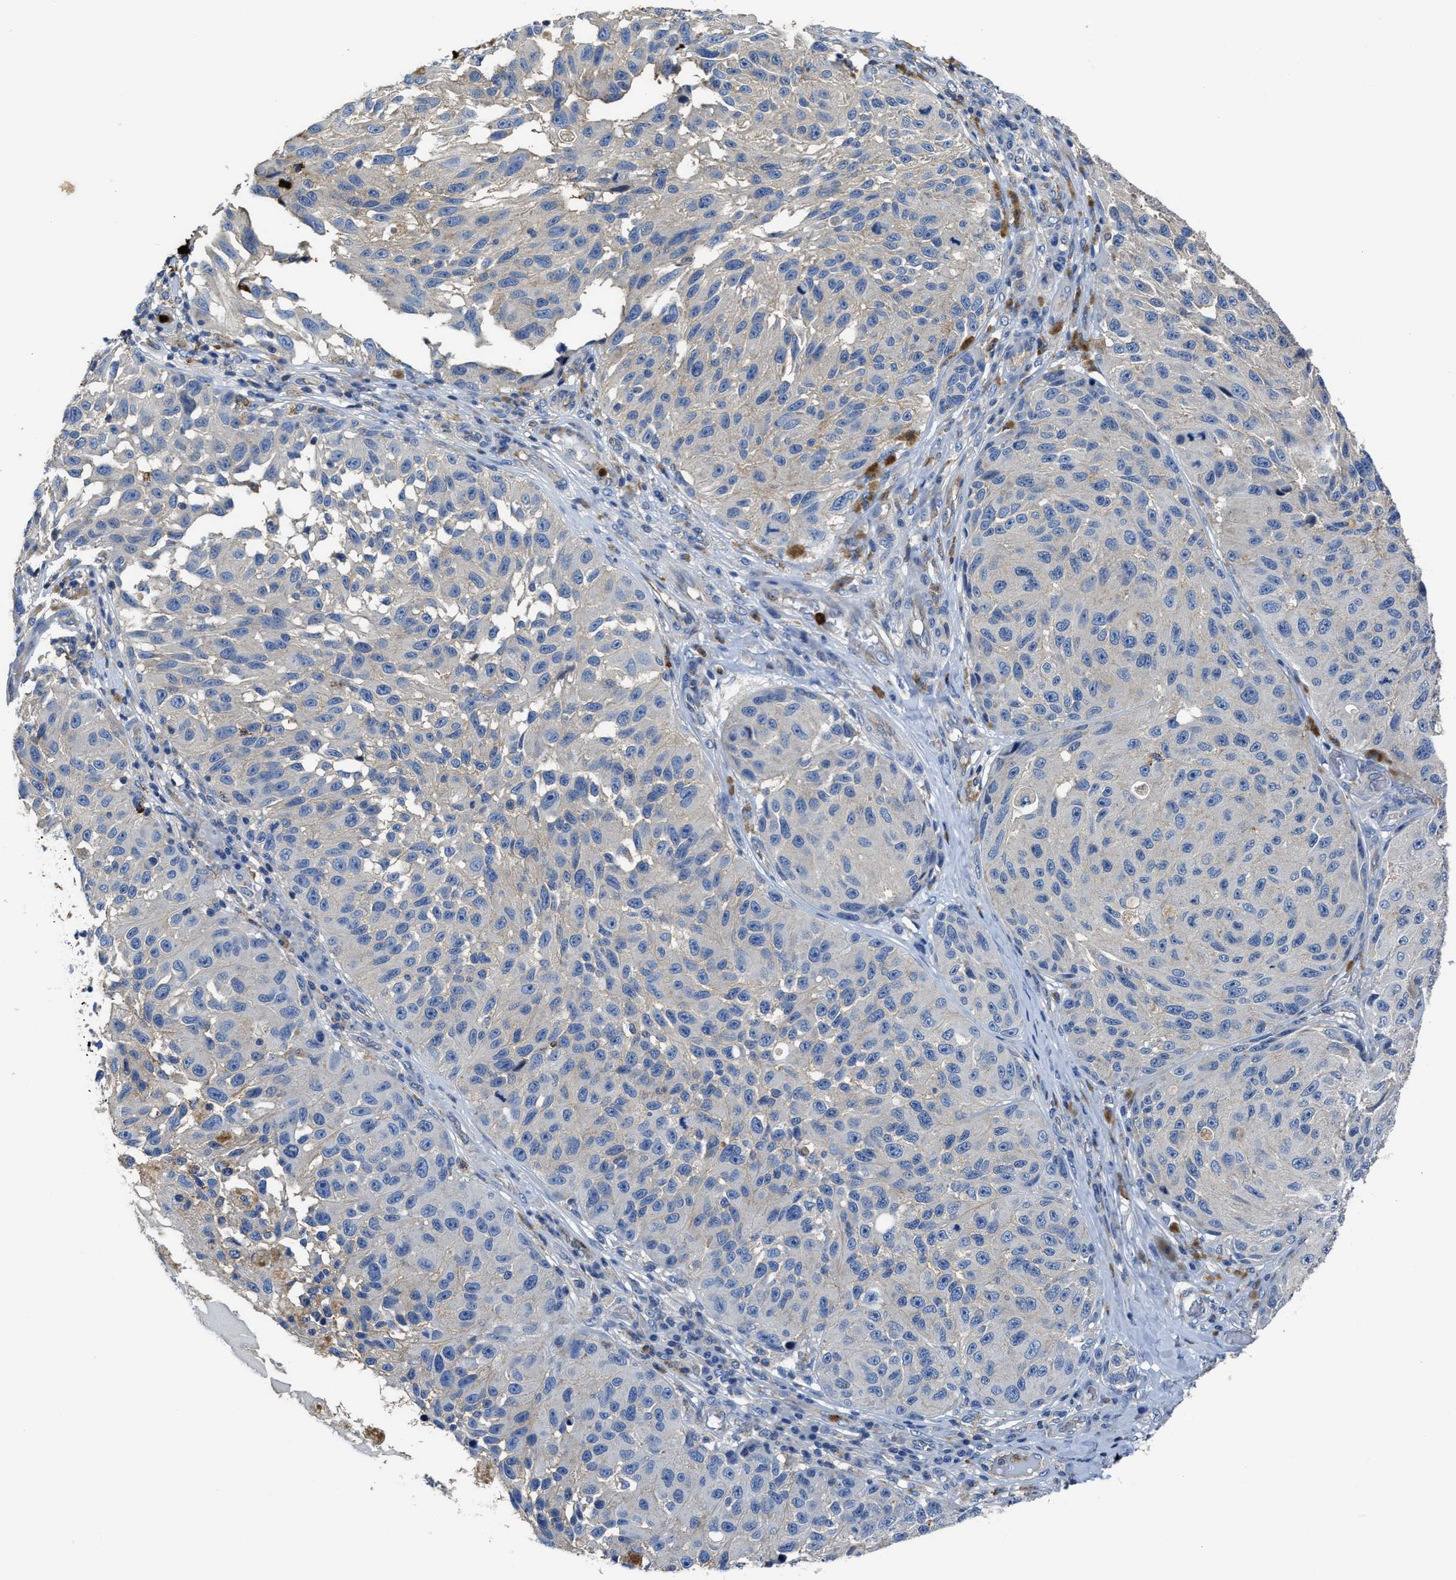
{"staining": {"intensity": "negative", "quantity": "none", "location": "none"}, "tissue": "melanoma", "cell_type": "Tumor cells", "image_type": "cancer", "snomed": [{"axis": "morphology", "description": "Malignant melanoma, NOS"}, {"axis": "topography", "description": "Skin"}], "caption": "The image reveals no staining of tumor cells in melanoma.", "gene": "TRAF6", "patient": {"sex": "female", "age": 73}}